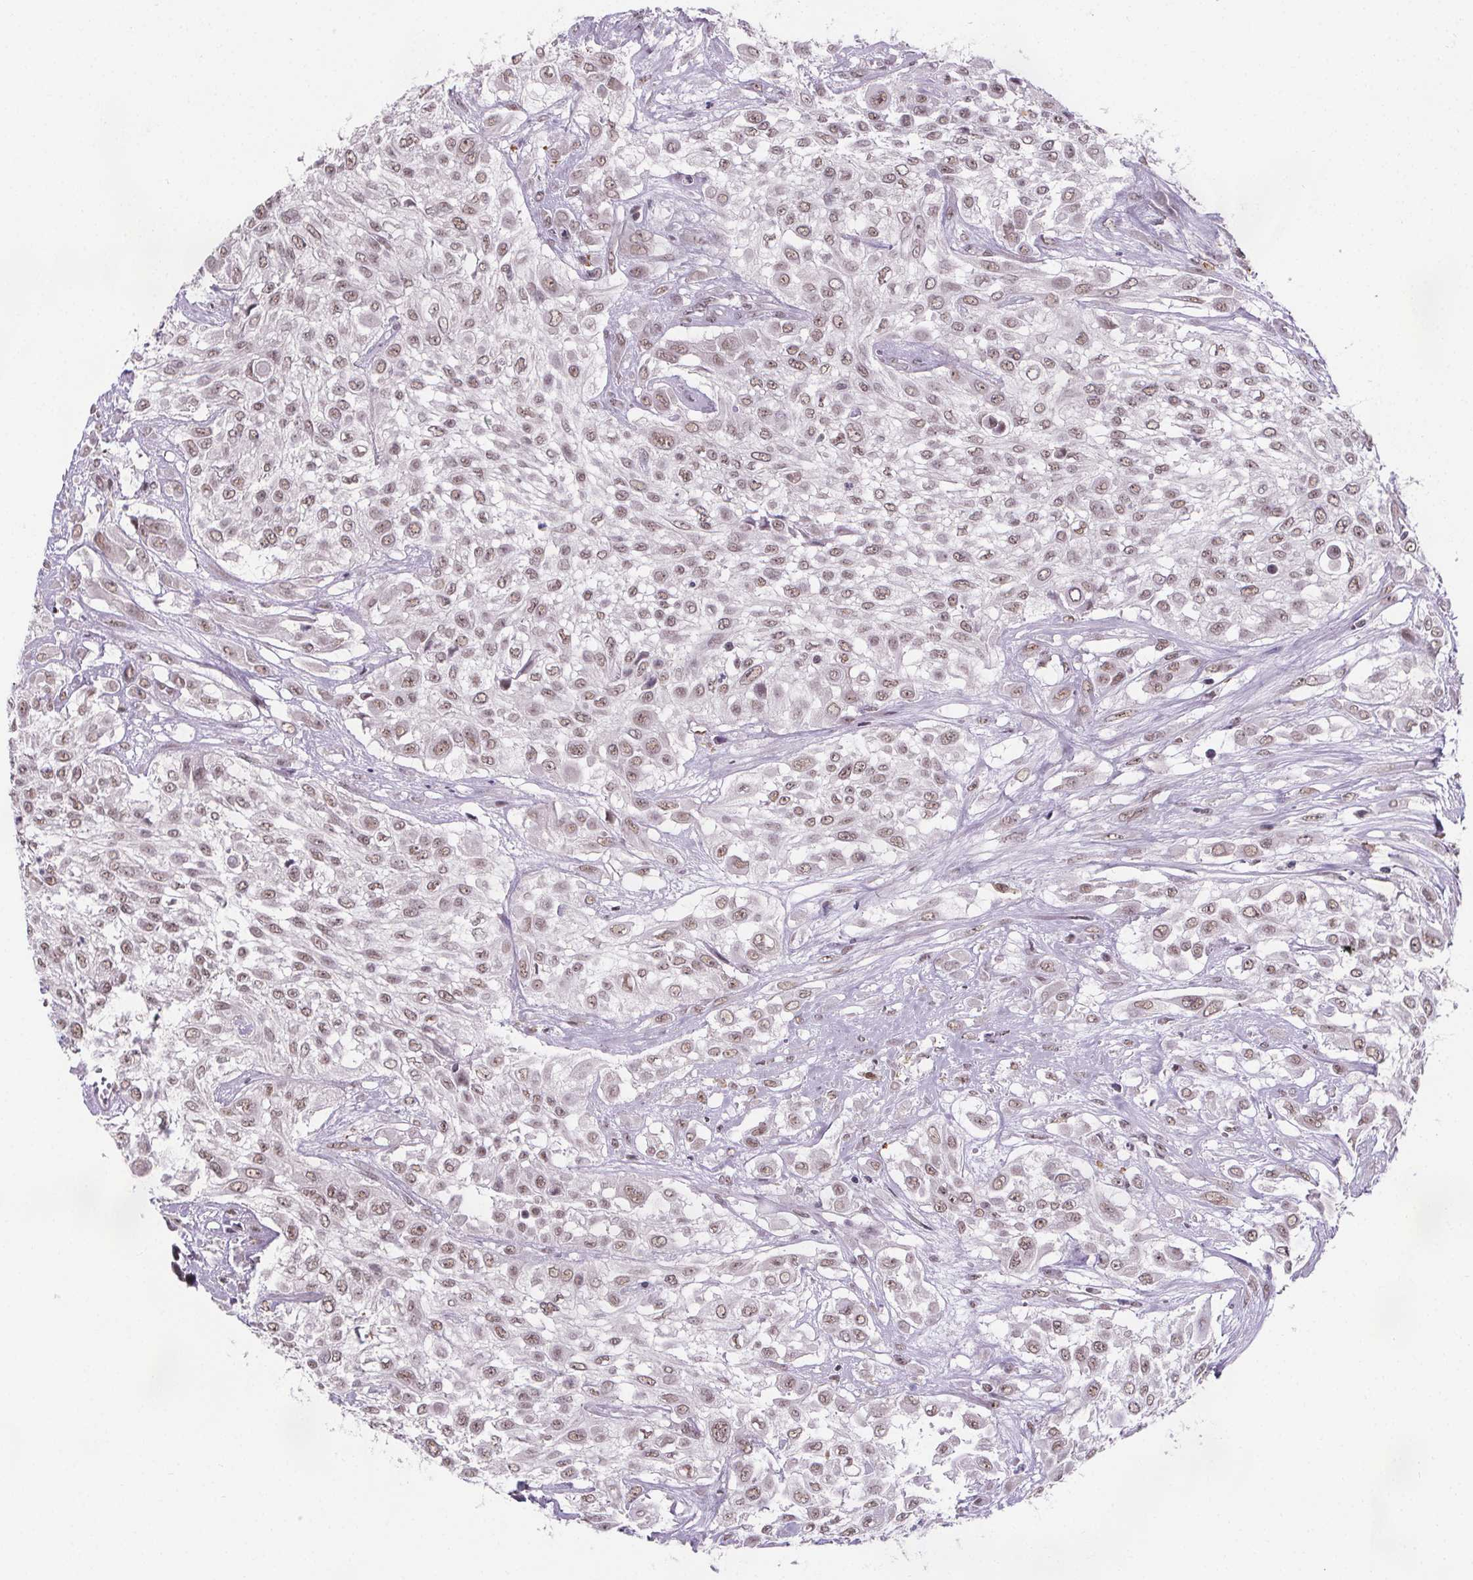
{"staining": {"intensity": "moderate", "quantity": ">75%", "location": "nuclear"}, "tissue": "urothelial cancer", "cell_type": "Tumor cells", "image_type": "cancer", "snomed": [{"axis": "morphology", "description": "Urothelial carcinoma, High grade"}, {"axis": "topography", "description": "Urinary bladder"}], "caption": "An immunohistochemistry (IHC) micrograph of tumor tissue is shown. Protein staining in brown shows moderate nuclear positivity in urothelial cancer within tumor cells.", "gene": "ZNF572", "patient": {"sex": "male", "age": 57}}